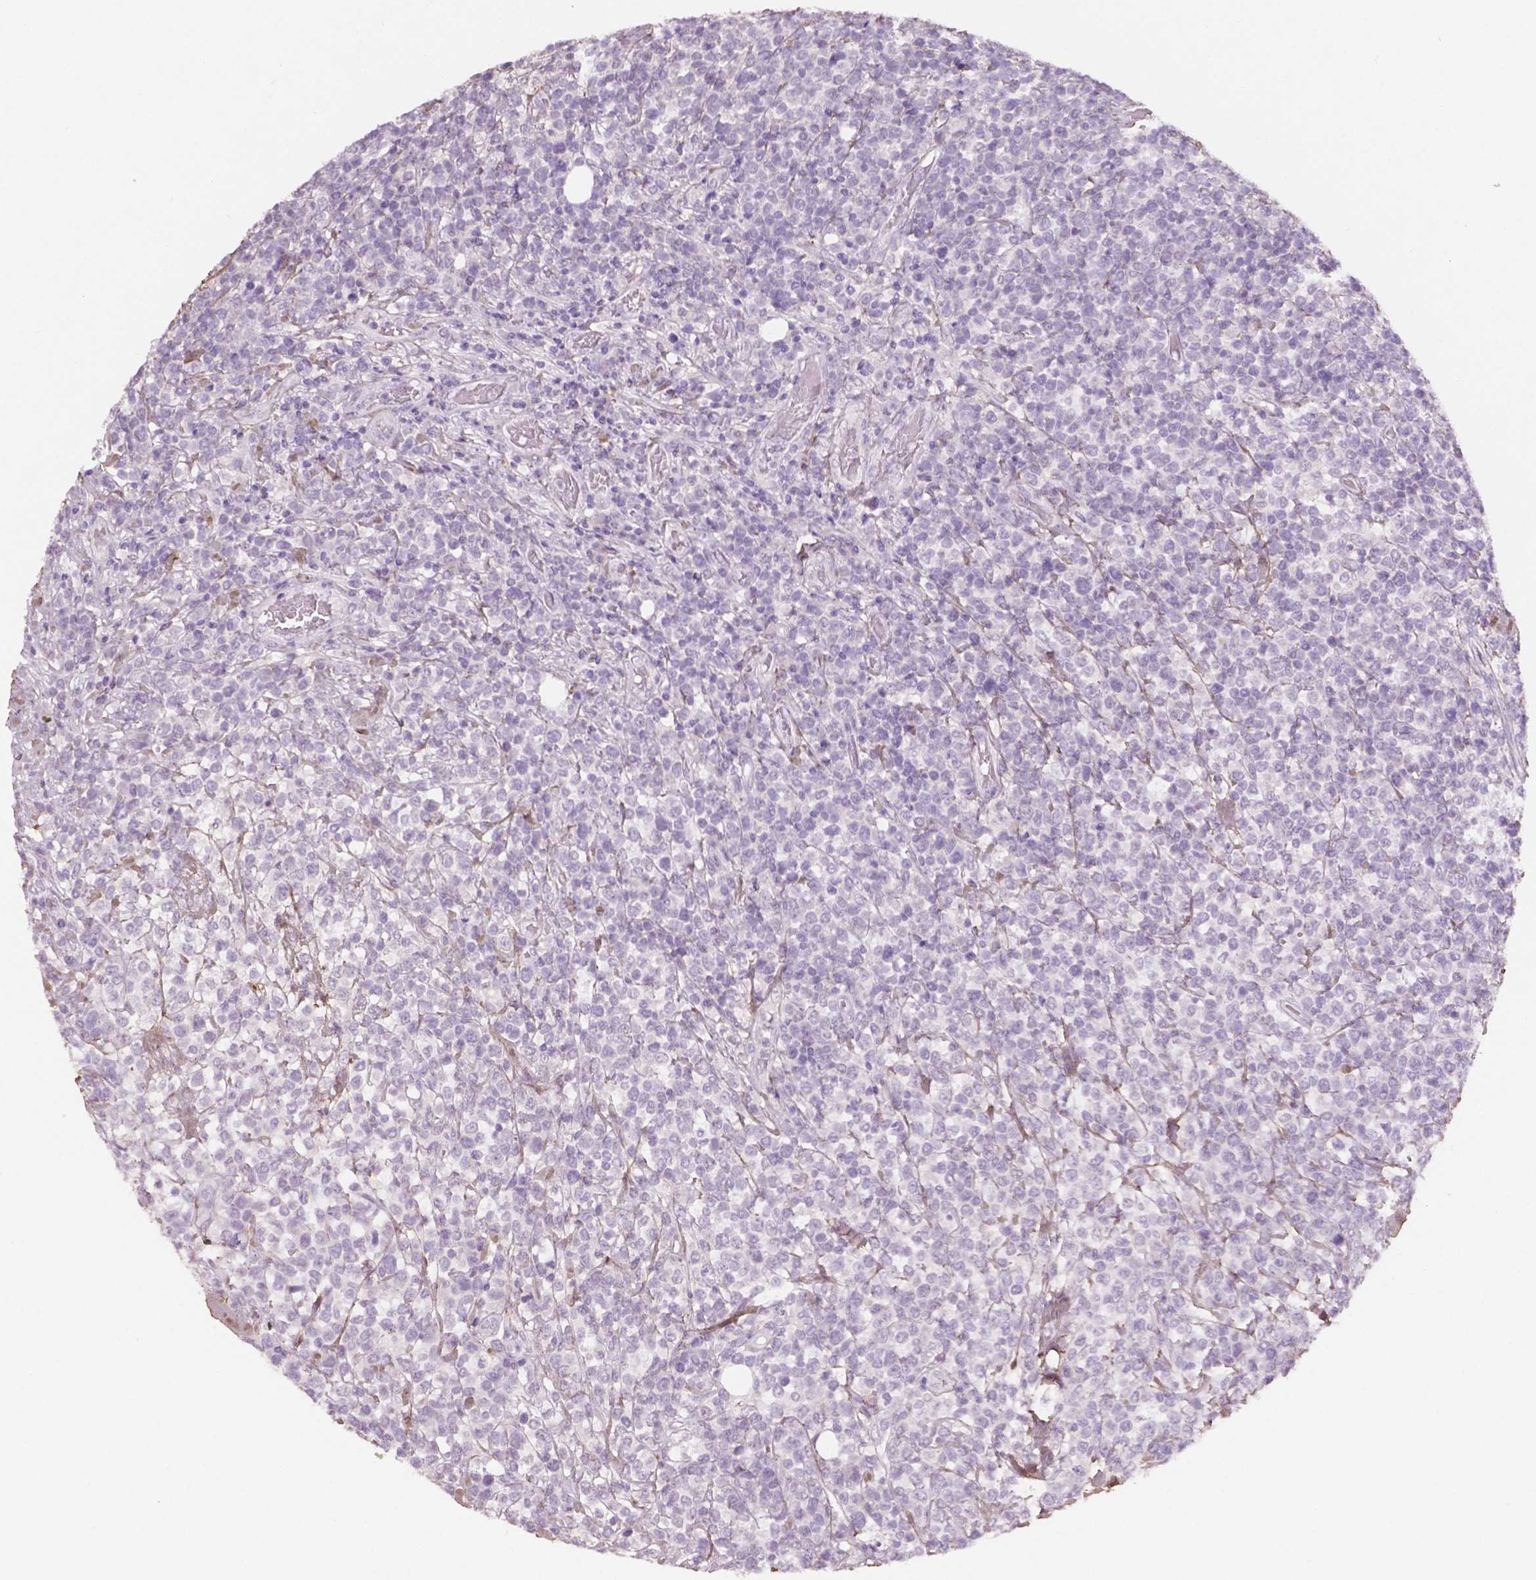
{"staining": {"intensity": "negative", "quantity": "none", "location": "none"}, "tissue": "lymphoma", "cell_type": "Tumor cells", "image_type": "cancer", "snomed": [{"axis": "morphology", "description": "Malignant lymphoma, non-Hodgkin's type, High grade"}, {"axis": "topography", "description": "Soft tissue"}], "caption": "High magnification brightfield microscopy of malignant lymphoma, non-Hodgkin's type (high-grade) stained with DAB (brown) and counterstained with hematoxylin (blue): tumor cells show no significant positivity.", "gene": "DLG2", "patient": {"sex": "female", "age": 56}}